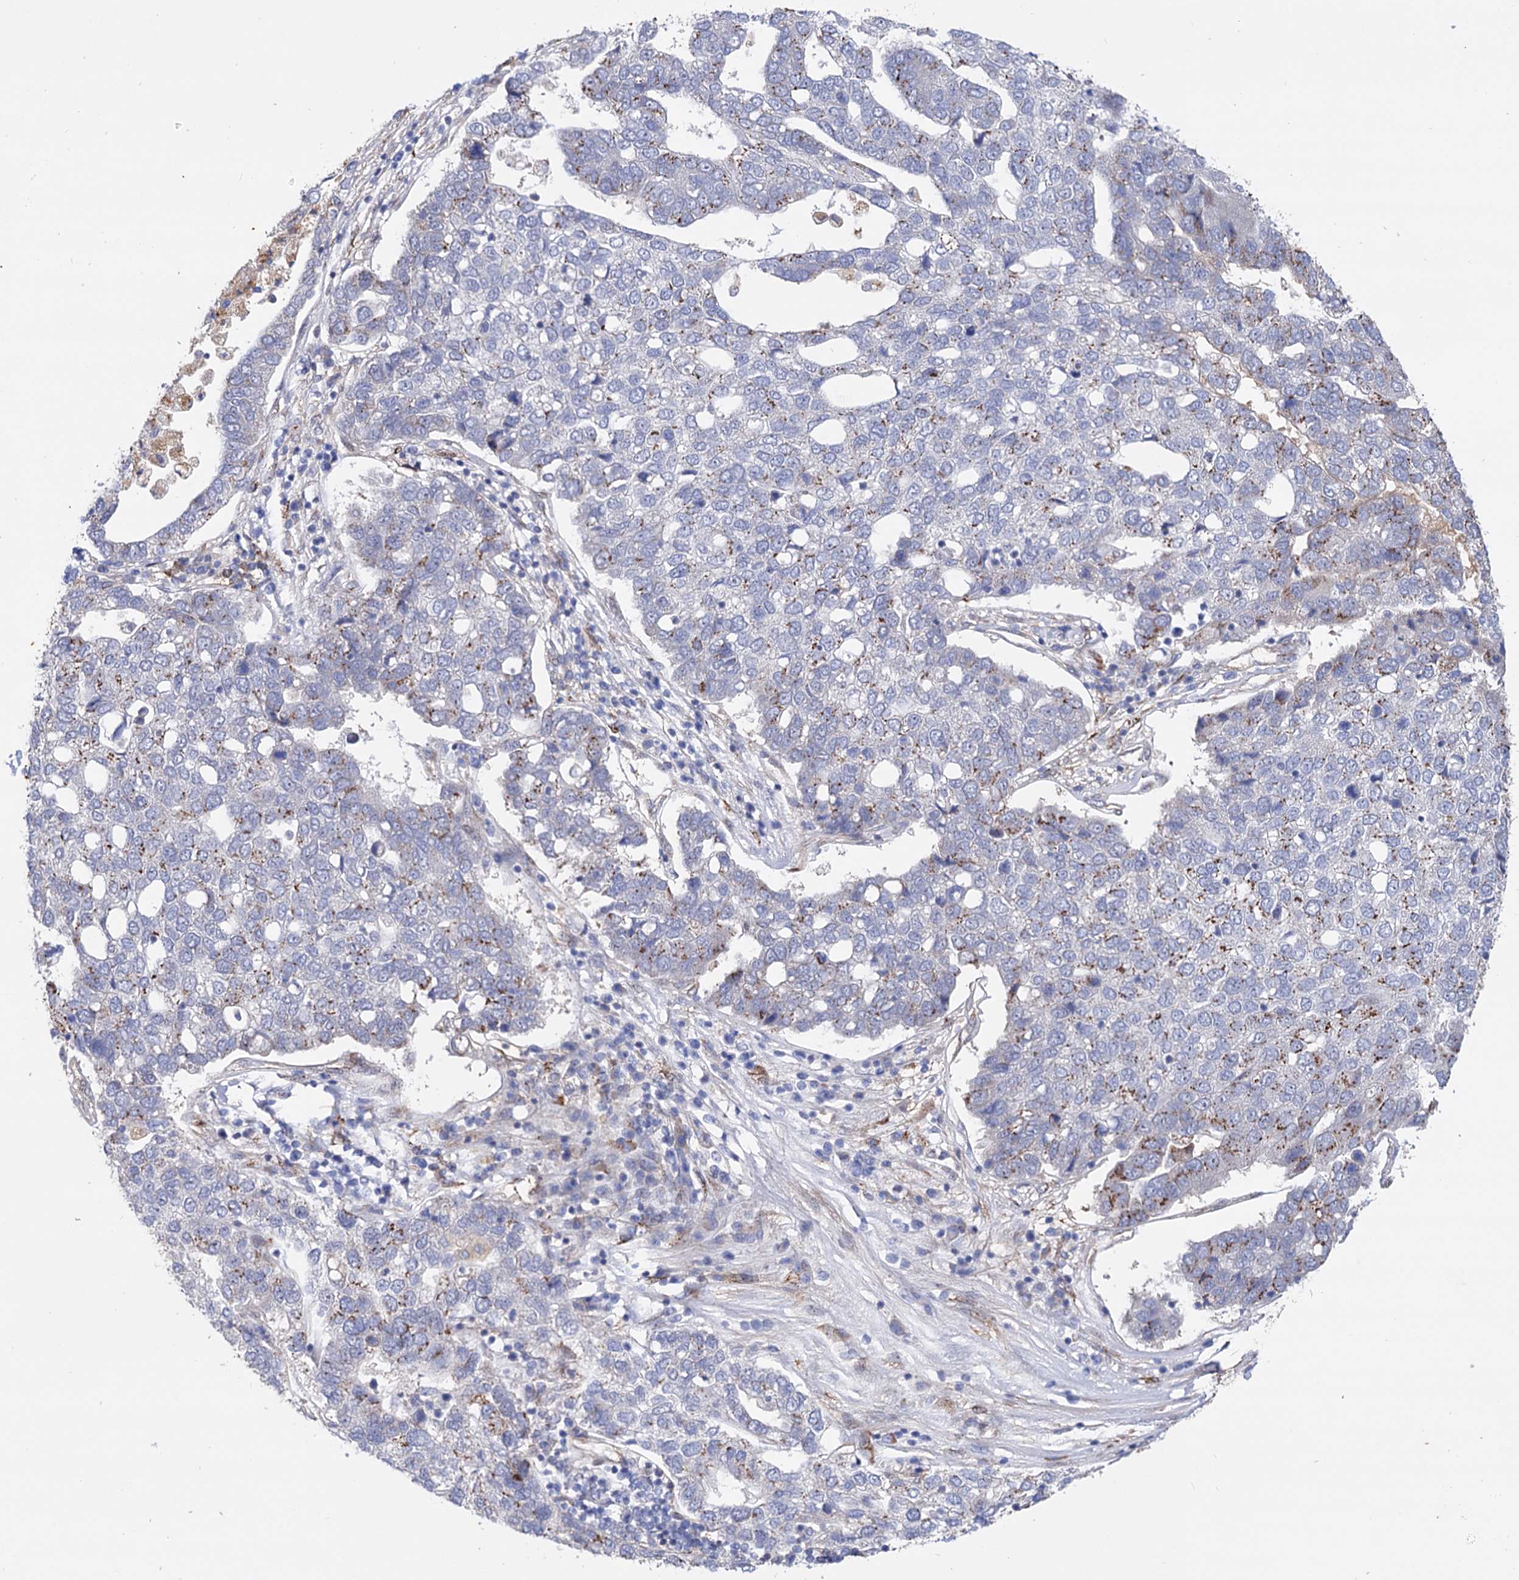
{"staining": {"intensity": "moderate", "quantity": "<25%", "location": "cytoplasmic/membranous"}, "tissue": "pancreatic cancer", "cell_type": "Tumor cells", "image_type": "cancer", "snomed": [{"axis": "morphology", "description": "Adenocarcinoma, NOS"}, {"axis": "topography", "description": "Pancreas"}], "caption": "Protein staining of pancreatic cancer tissue reveals moderate cytoplasmic/membranous expression in about <25% of tumor cells.", "gene": "C11orf96", "patient": {"sex": "female", "age": 61}}